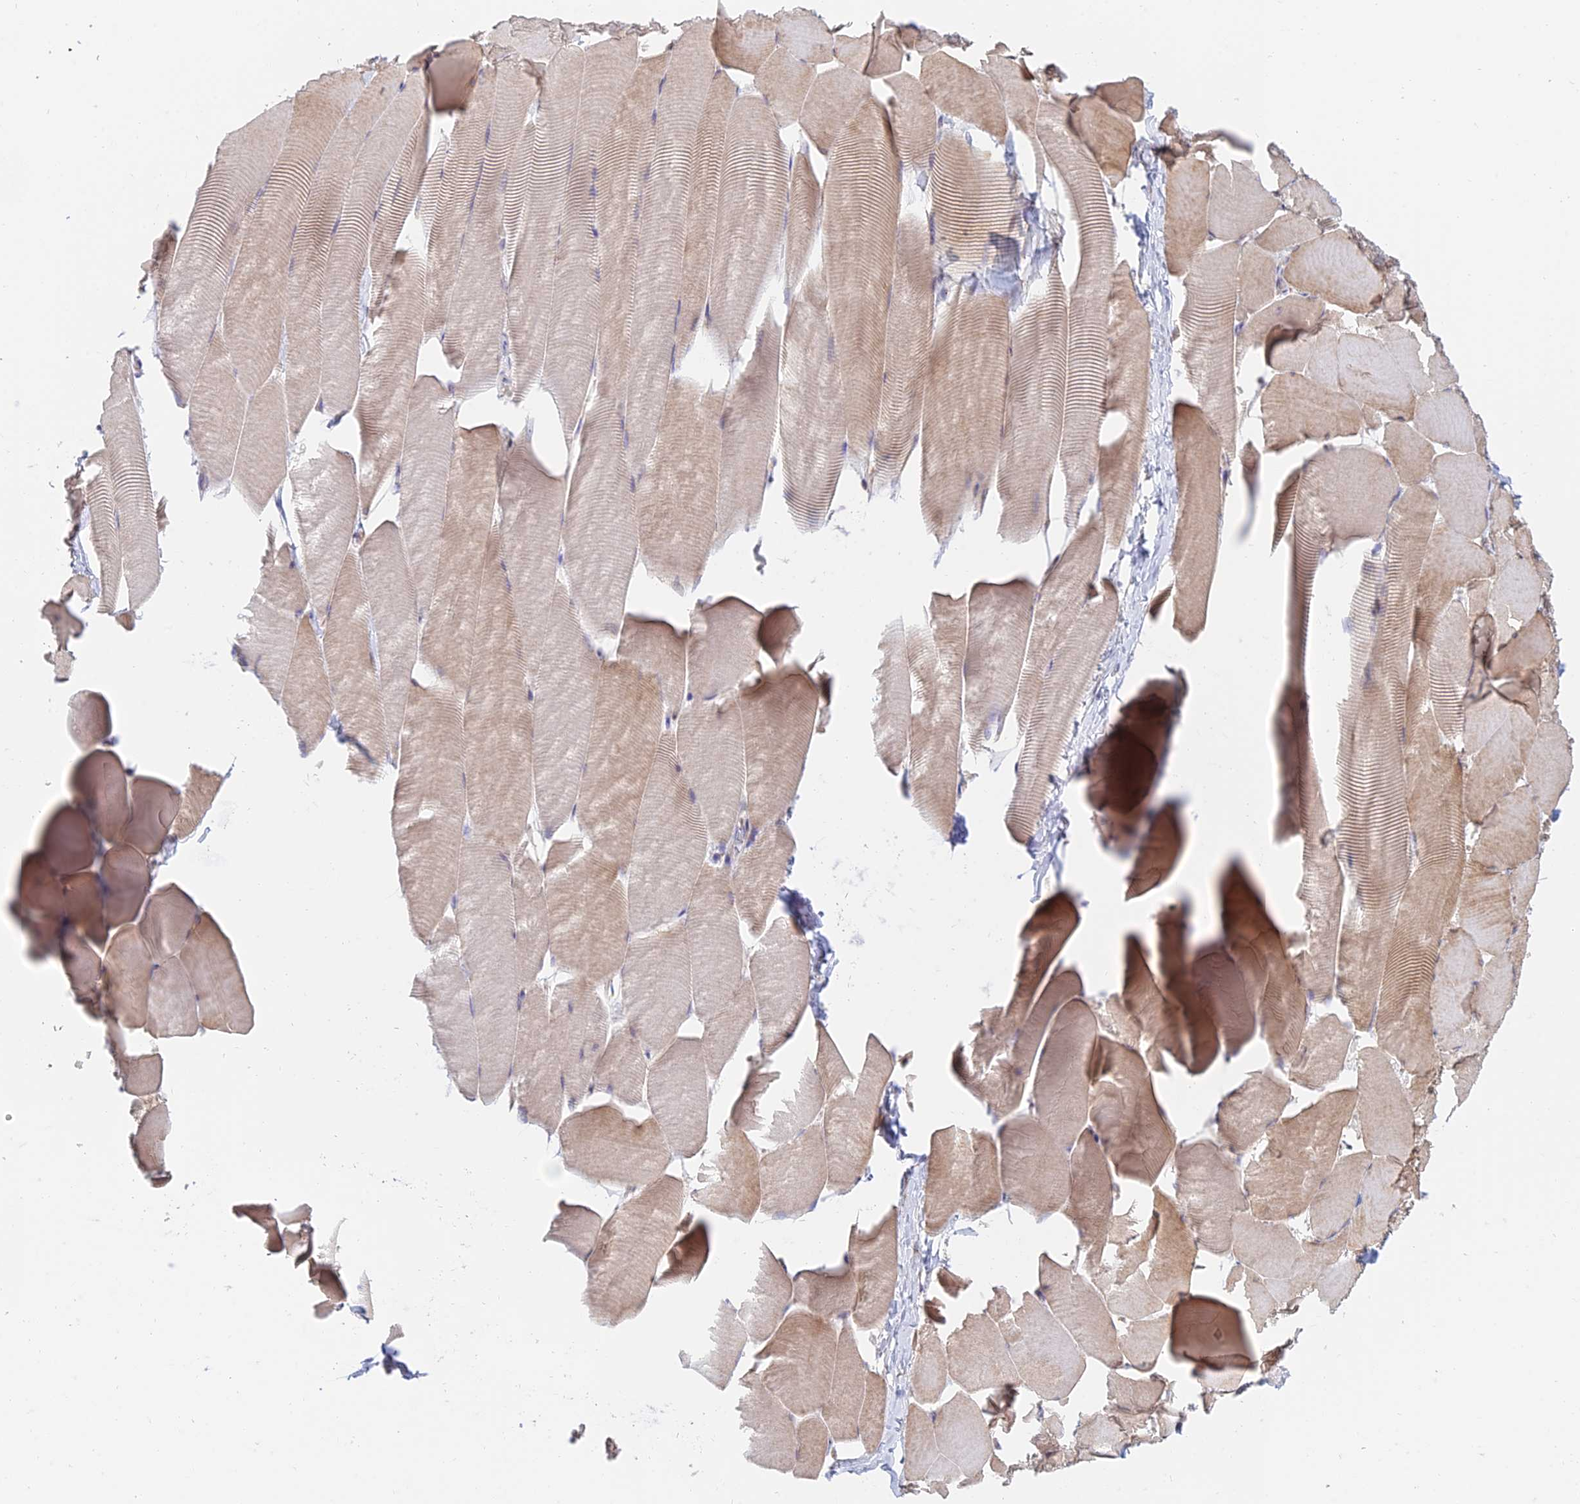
{"staining": {"intensity": "moderate", "quantity": "25%-75%", "location": "cytoplasmic/membranous"}, "tissue": "skeletal muscle", "cell_type": "Myocytes", "image_type": "normal", "snomed": [{"axis": "morphology", "description": "Normal tissue, NOS"}, {"axis": "topography", "description": "Skeletal muscle"}], "caption": "Immunohistochemical staining of normal skeletal muscle exhibits 25%-75% levels of moderate cytoplasmic/membranous protein expression in about 25%-75% of myocytes.", "gene": "ENSG00000267561", "patient": {"sex": "male", "age": 25}}